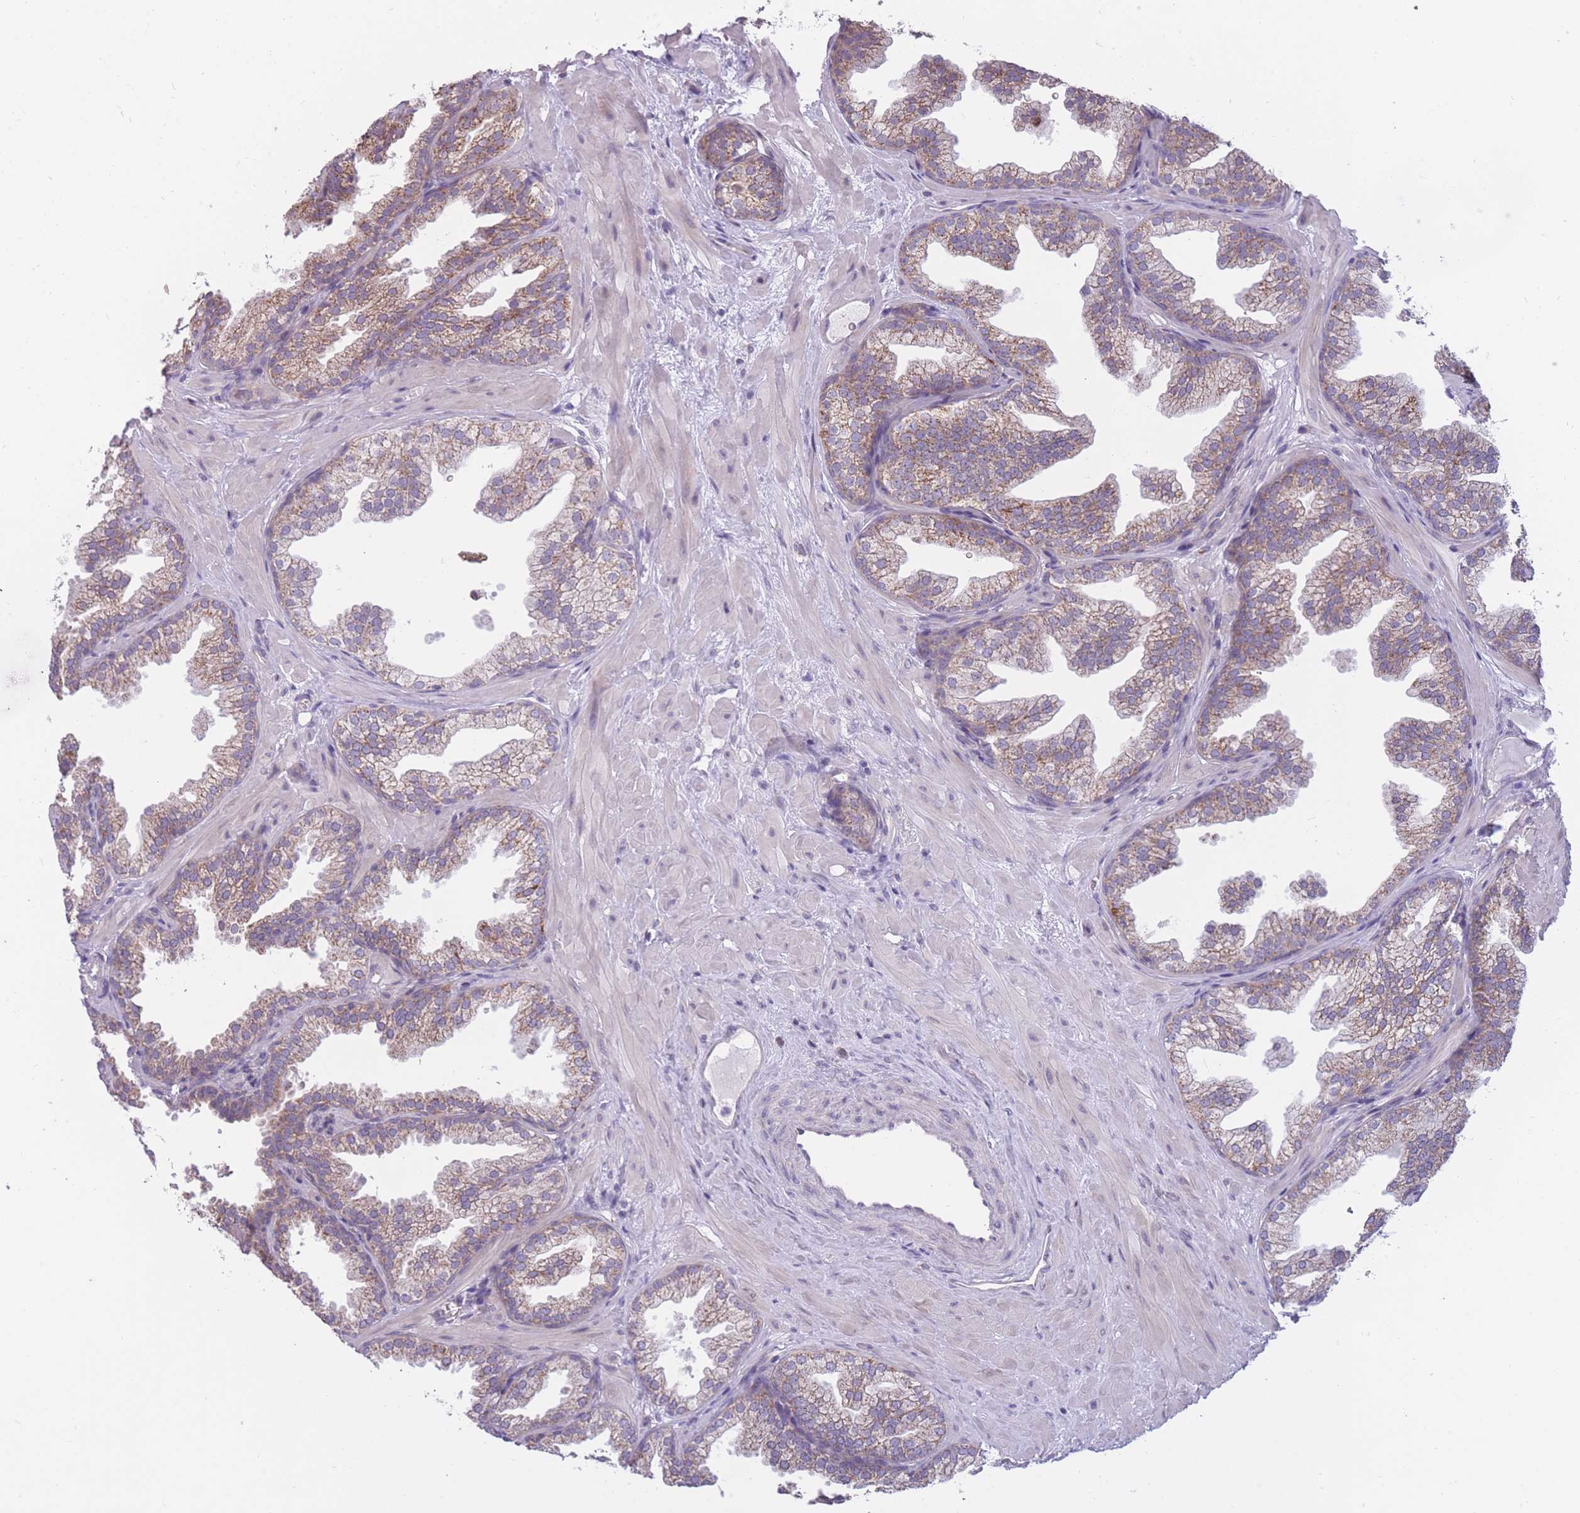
{"staining": {"intensity": "moderate", "quantity": "25%-75%", "location": "cytoplasmic/membranous"}, "tissue": "prostate", "cell_type": "Glandular cells", "image_type": "normal", "snomed": [{"axis": "morphology", "description": "Normal tissue, NOS"}, {"axis": "topography", "description": "Prostate"}], "caption": "Protein staining by immunohistochemistry reveals moderate cytoplasmic/membranous expression in approximately 25%-75% of glandular cells in normal prostate.", "gene": "MRPS18C", "patient": {"sex": "male", "age": 37}}